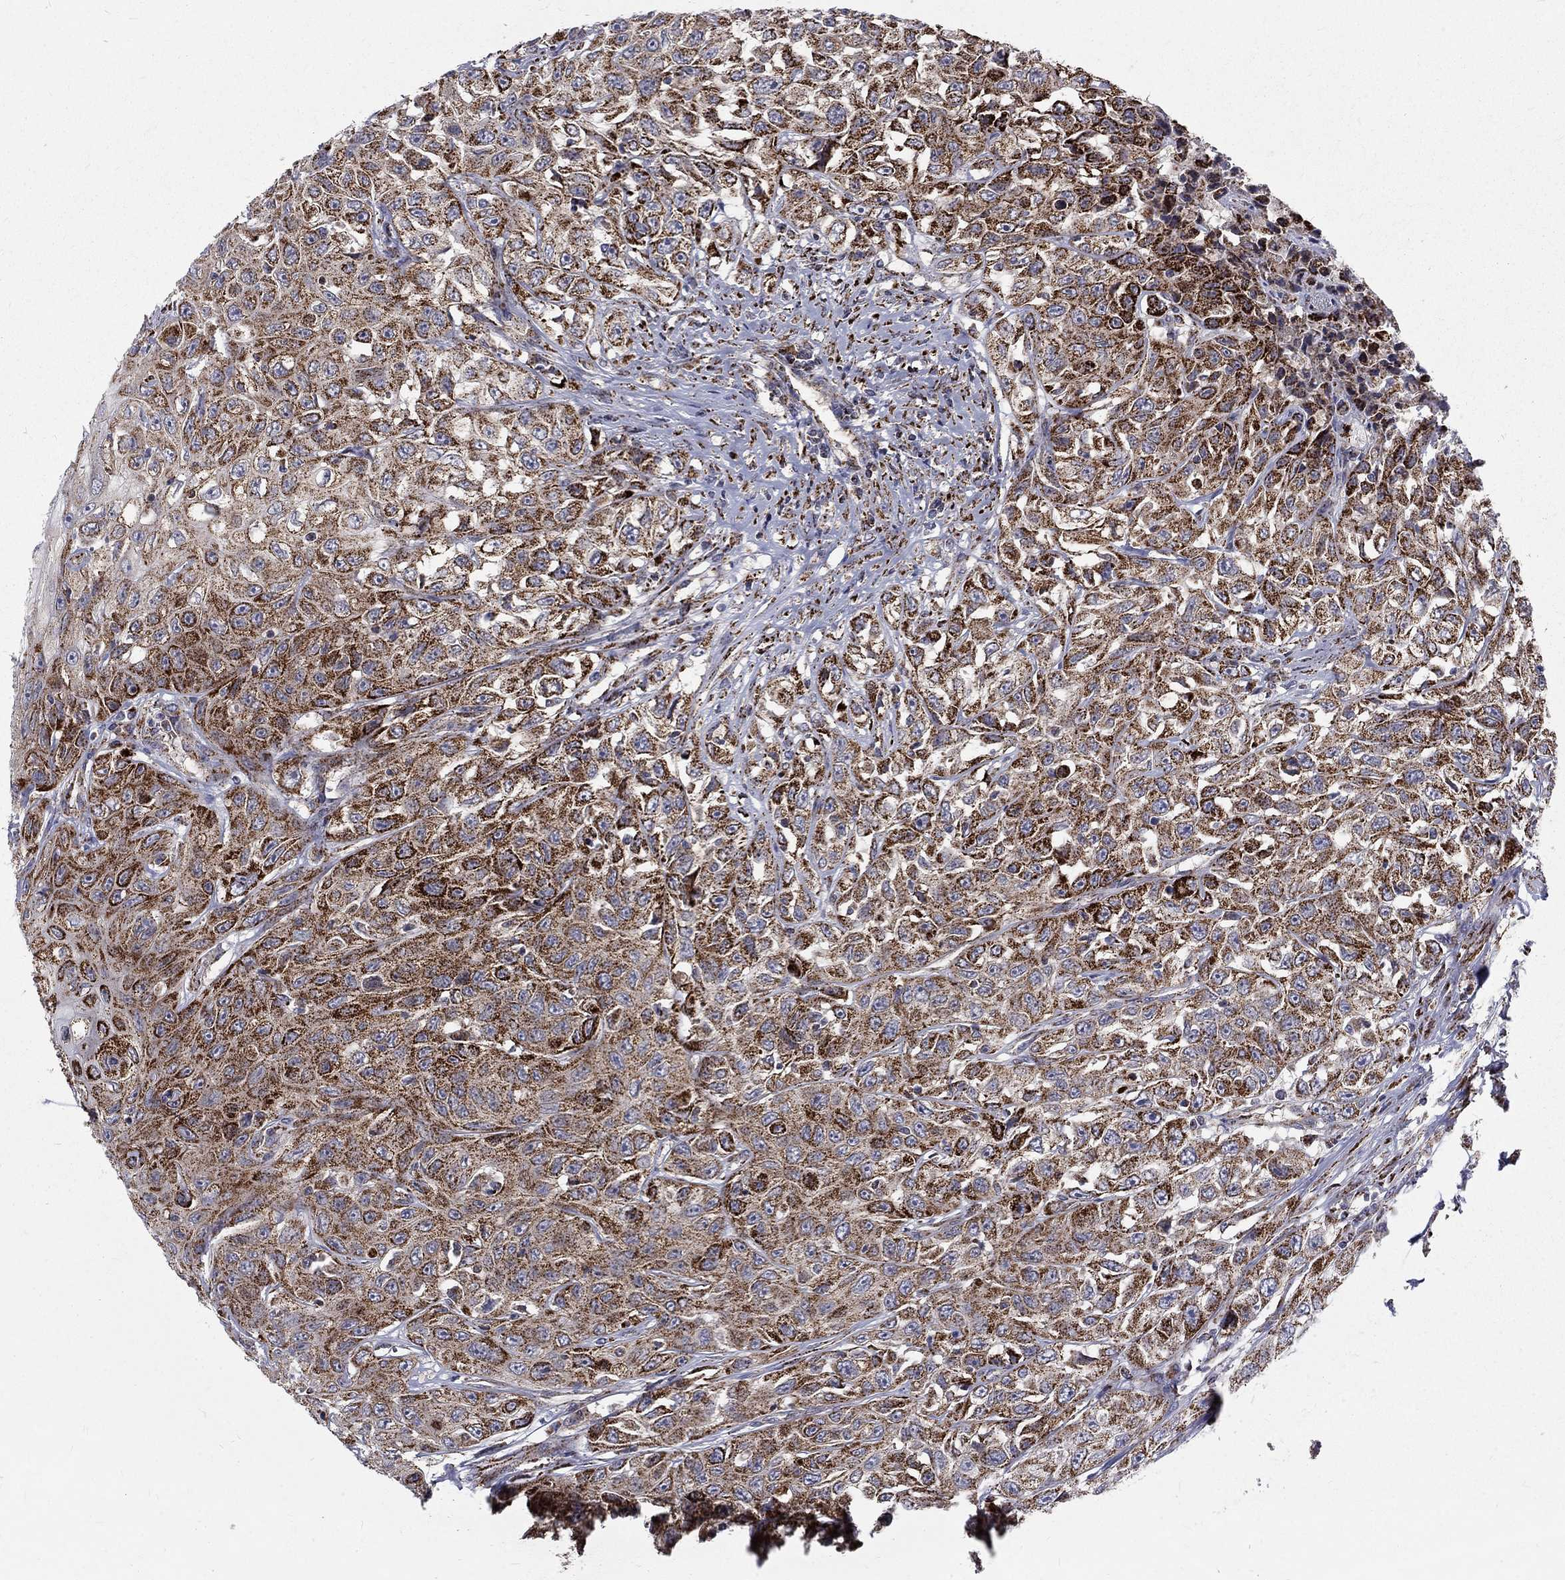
{"staining": {"intensity": "strong", "quantity": ">75%", "location": "cytoplasmic/membranous"}, "tissue": "urothelial cancer", "cell_type": "Tumor cells", "image_type": "cancer", "snomed": [{"axis": "morphology", "description": "Urothelial carcinoma, High grade"}, {"axis": "topography", "description": "Urinary bladder"}], "caption": "Immunohistochemistry (IHC) micrograph of human urothelial cancer stained for a protein (brown), which reveals high levels of strong cytoplasmic/membranous expression in about >75% of tumor cells.", "gene": "ALDH1B1", "patient": {"sex": "female", "age": 56}}